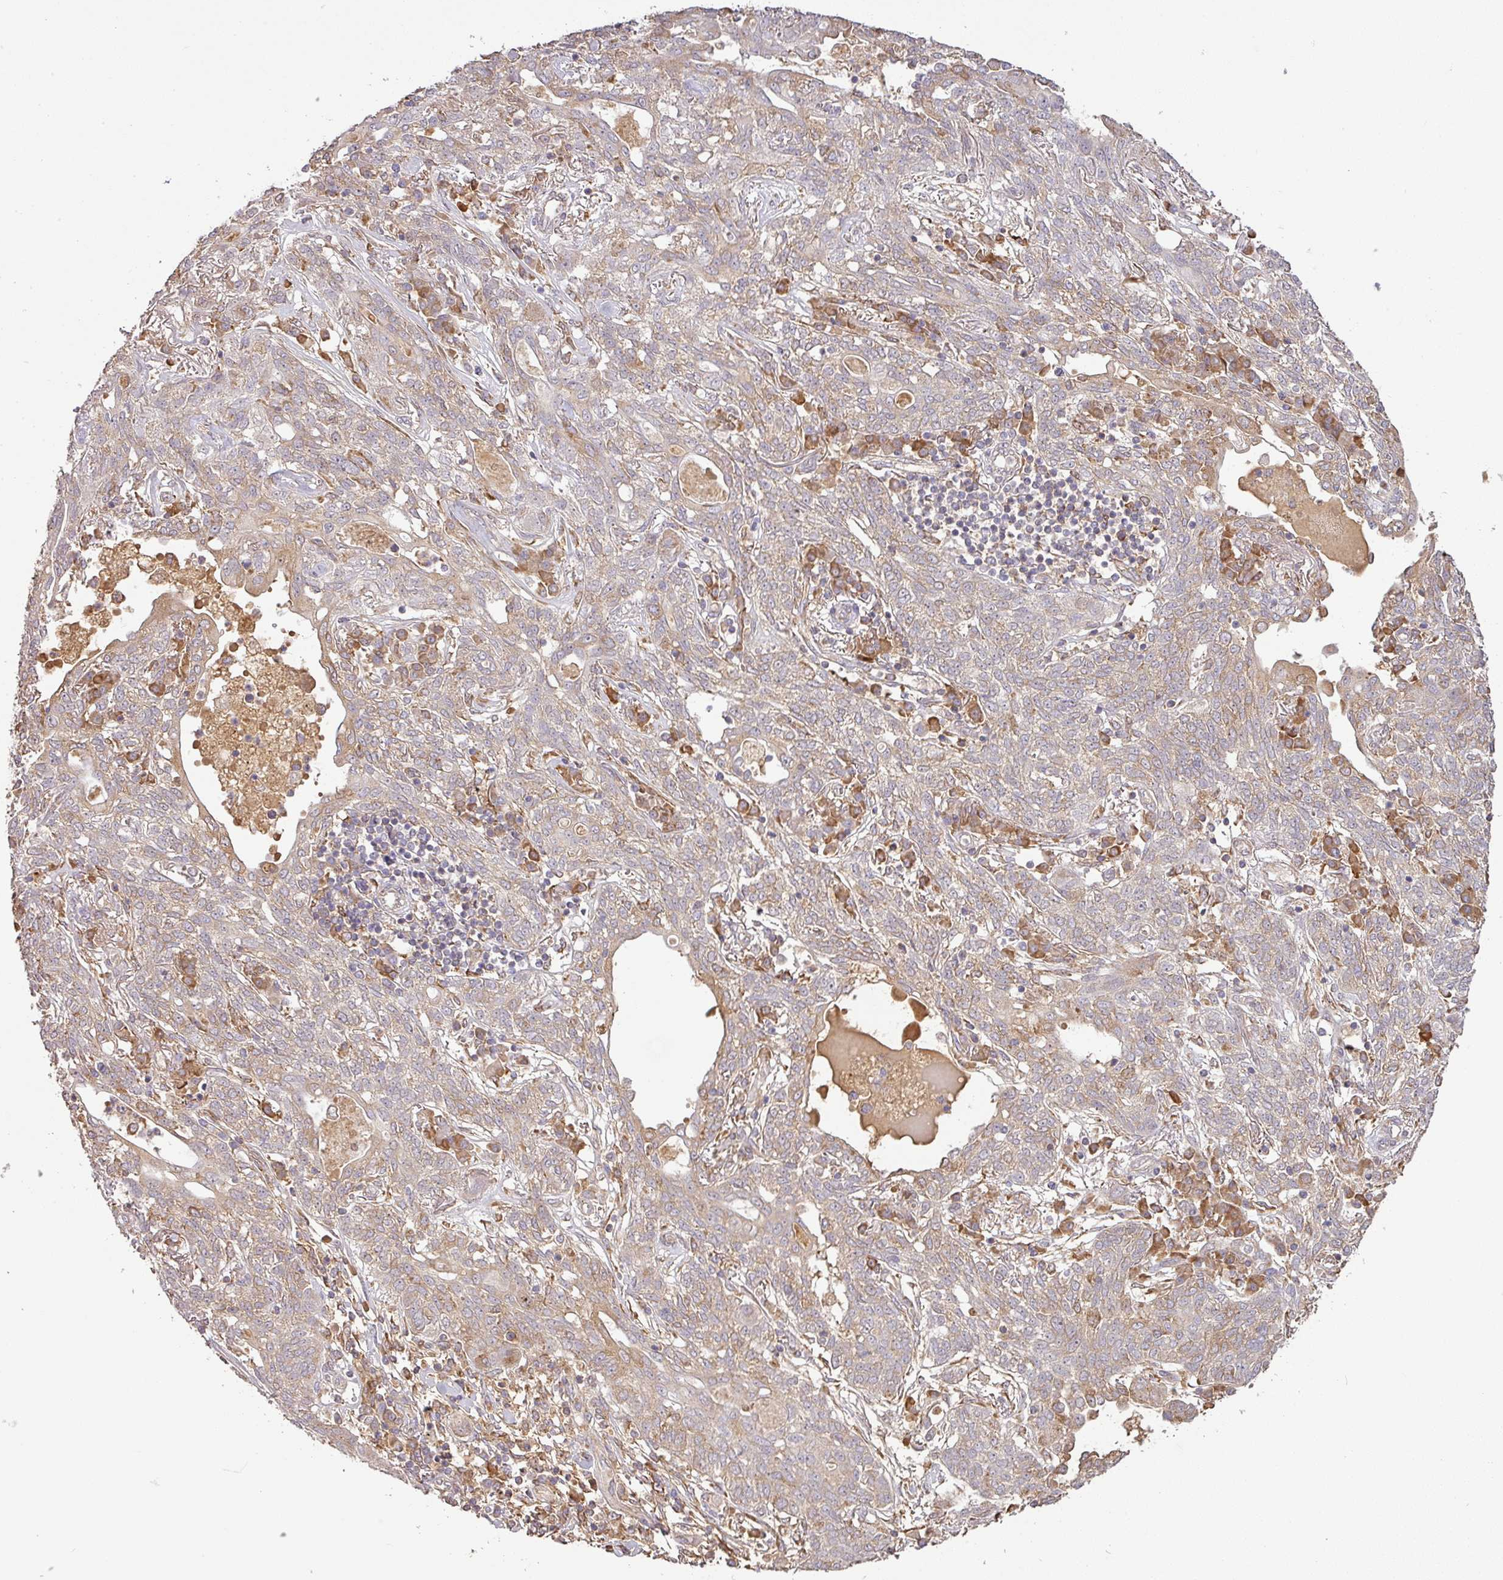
{"staining": {"intensity": "weak", "quantity": ">75%", "location": "cytoplasmic/membranous"}, "tissue": "lung cancer", "cell_type": "Tumor cells", "image_type": "cancer", "snomed": [{"axis": "morphology", "description": "Squamous cell carcinoma, NOS"}, {"axis": "topography", "description": "Lung"}], "caption": "Immunohistochemistry (DAB) staining of lung squamous cell carcinoma shows weak cytoplasmic/membranous protein positivity in about >75% of tumor cells. The protein of interest is shown in brown color, while the nuclei are stained blue.", "gene": "GALP", "patient": {"sex": "female", "age": 70}}